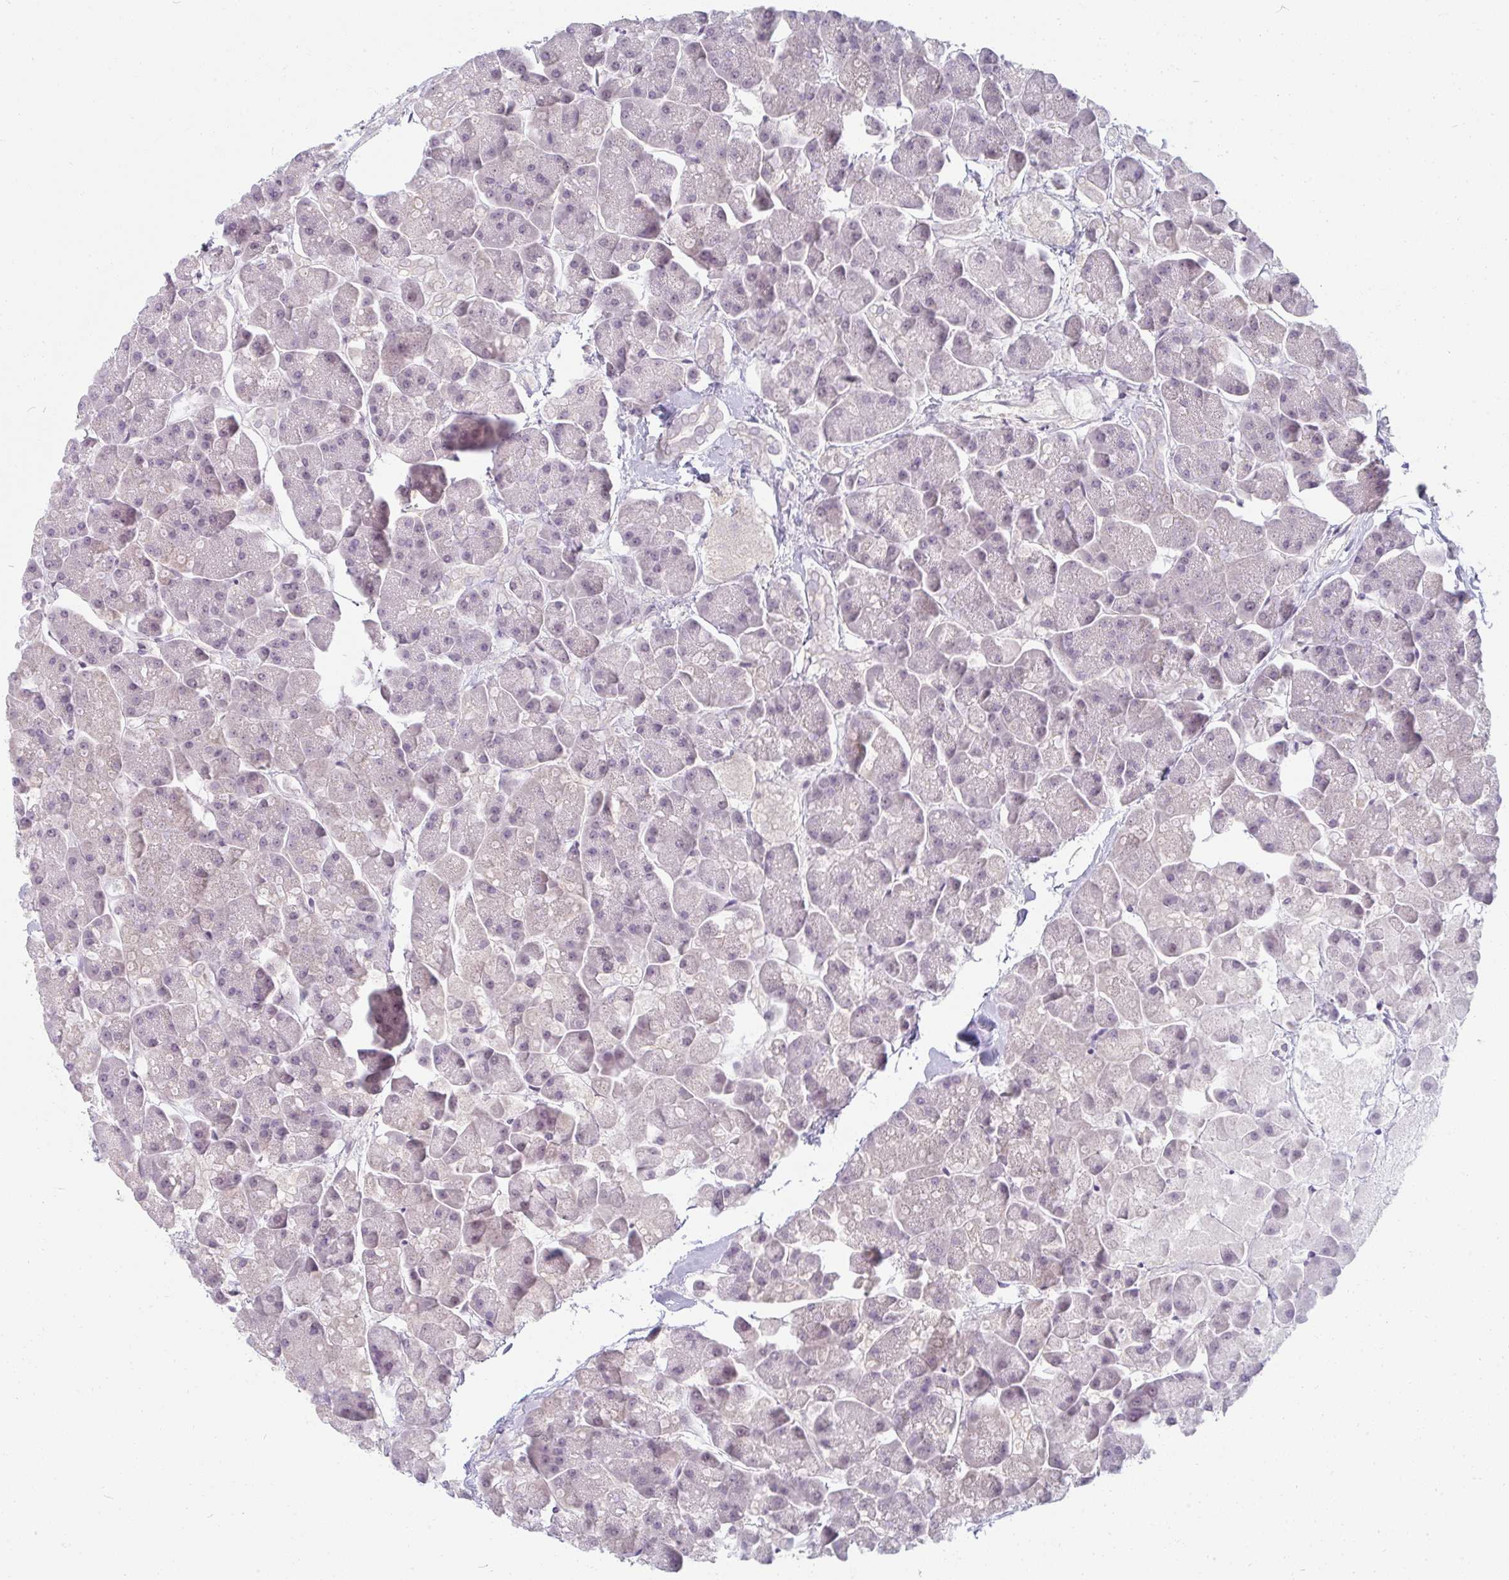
{"staining": {"intensity": "negative", "quantity": "none", "location": "none"}, "tissue": "pancreas", "cell_type": "Exocrine glandular cells", "image_type": "normal", "snomed": [{"axis": "morphology", "description": "Normal tissue, NOS"}, {"axis": "topography", "description": "Pancreas"}, {"axis": "topography", "description": "Peripheral nerve tissue"}], "caption": "An immunohistochemistry (IHC) micrograph of benign pancreas is shown. There is no staining in exocrine glandular cells of pancreas. (Immunohistochemistry (ihc), brightfield microscopy, high magnification).", "gene": "PPFIA4", "patient": {"sex": "male", "age": 54}}